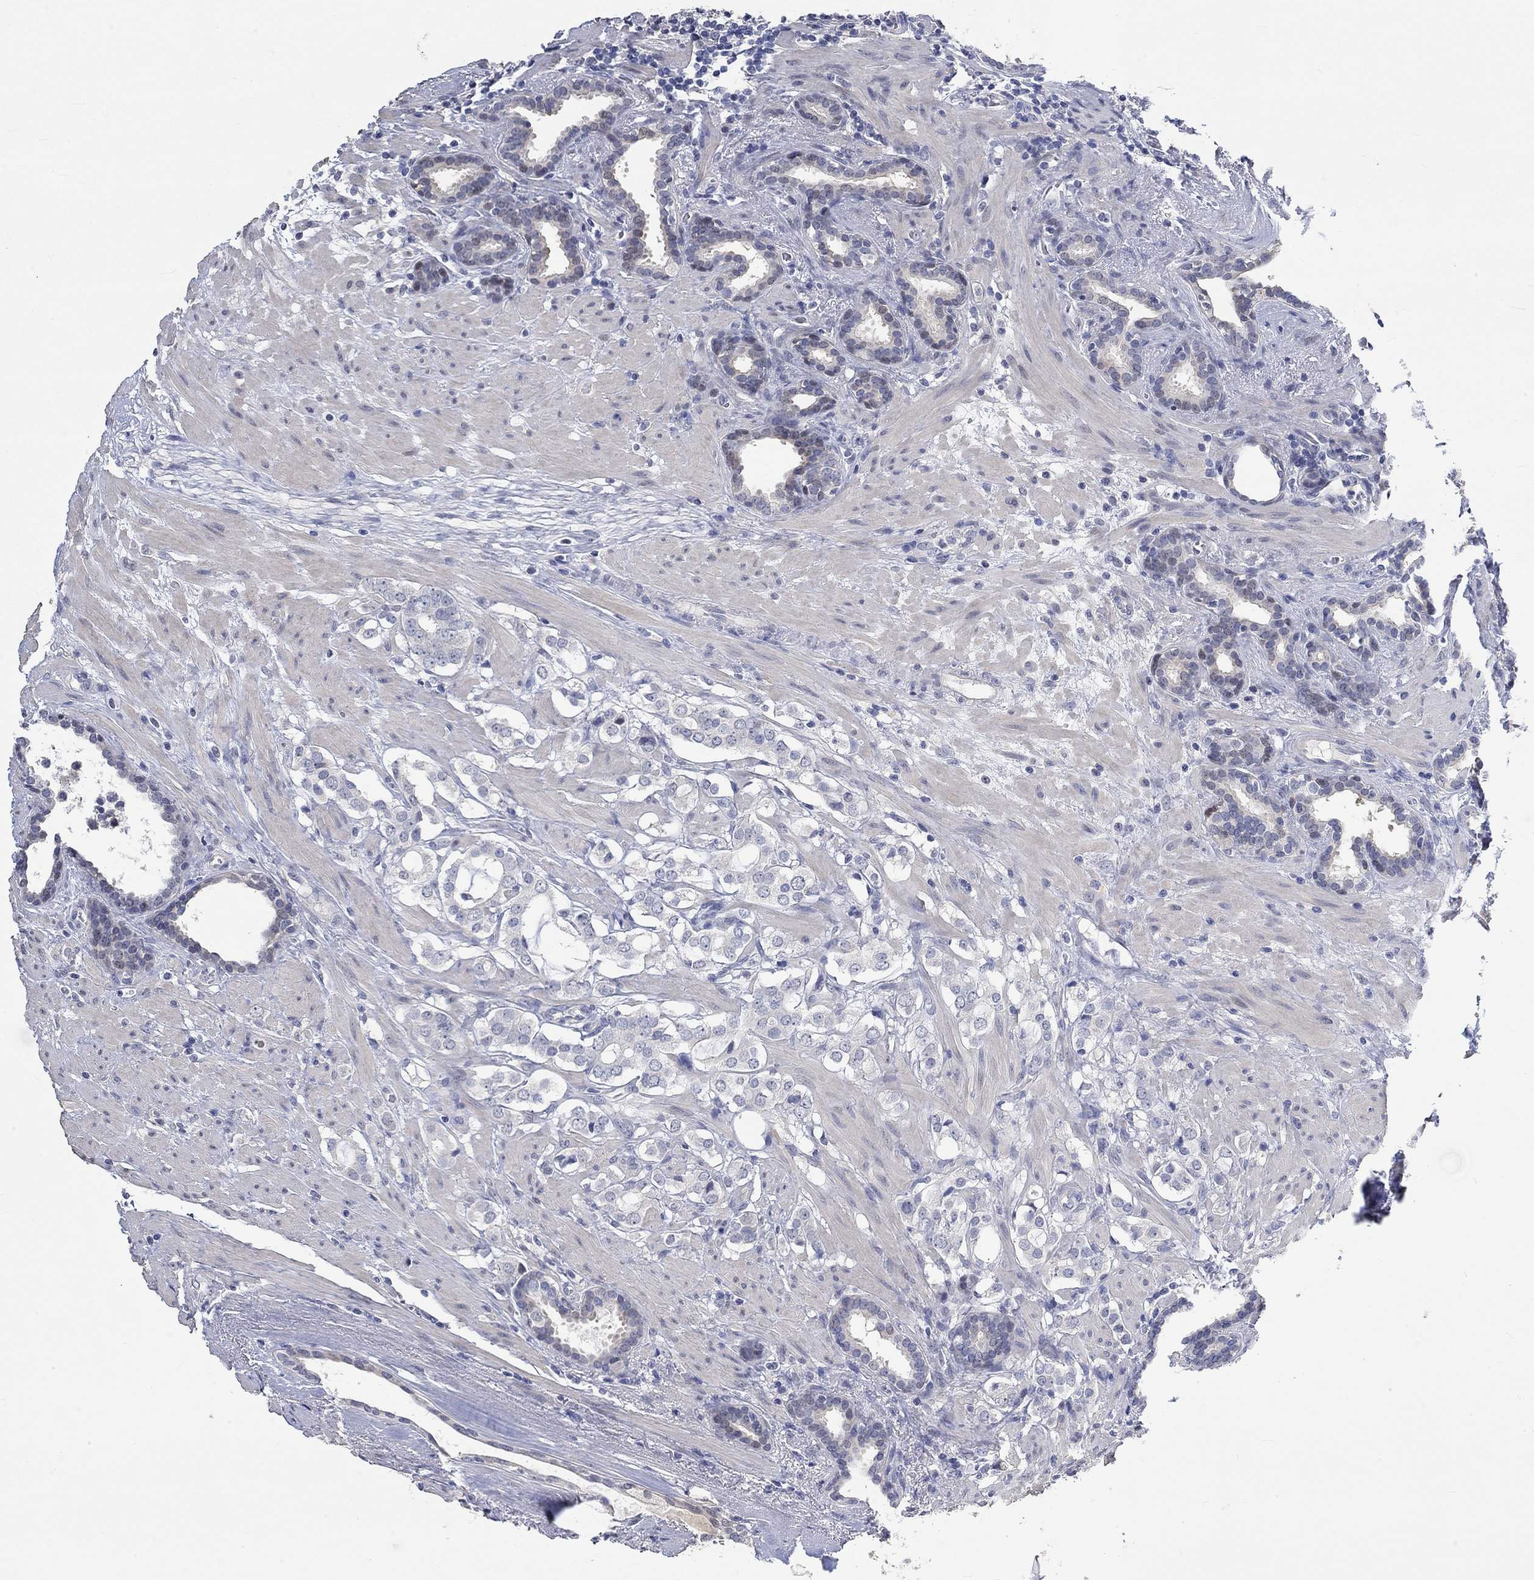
{"staining": {"intensity": "negative", "quantity": "none", "location": "none"}, "tissue": "prostate cancer", "cell_type": "Tumor cells", "image_type": "cancer", "snomed": [{"axis": "morphology", "description": "Adenocarcinoma, NOS"}, {"axis": "topography", "description": "Prostate"}], "caption": "A photomicrograph of human adenocarcinoma (prostate) is negative for staining in tumor cells. (DAB (3,3'-diaminobenzidine) immunohistochemistry, high magnification).", "gene": "PNMA5", "patient": {"sex": "male", "age": 66}}